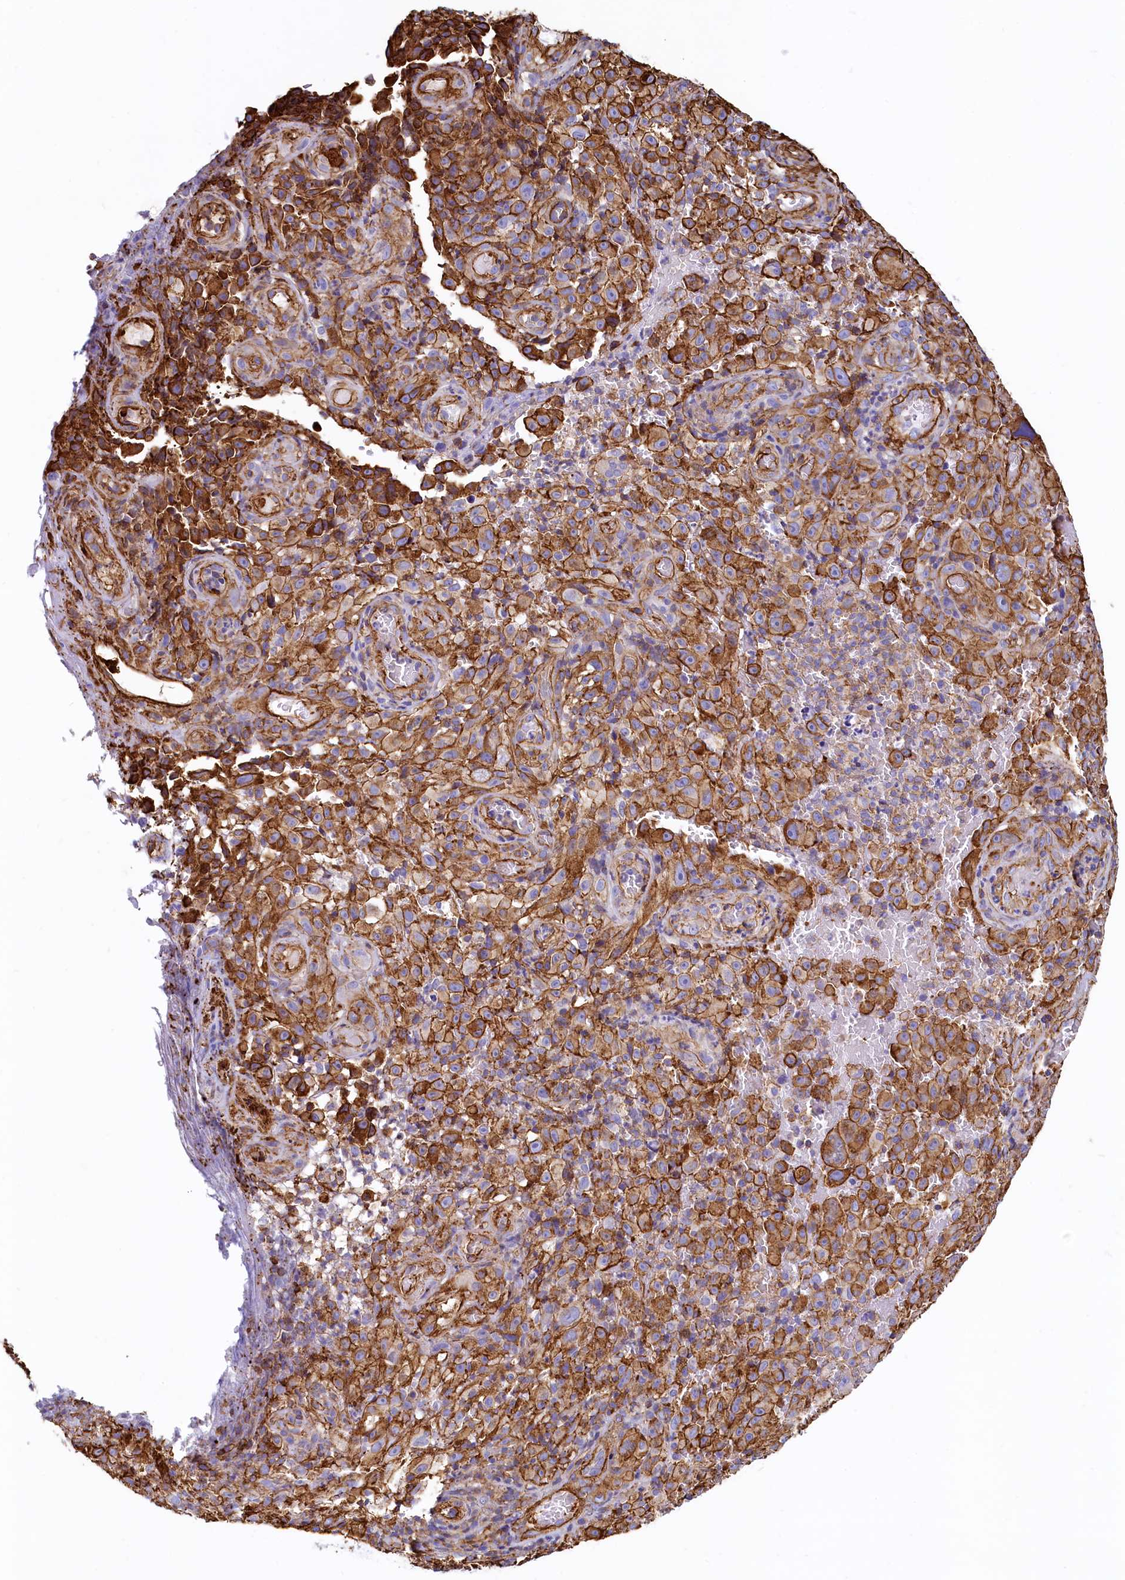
{"staining": {"intensity": "strong", "quantity": ">75%", "location": "cytoplasmic/membranous"}, "tissue": "melanoma", "cell_type": "Tumor cells", "image_type": "cancer", "snomed": [{"axis": "morphology", "description": "Malignant melanoma, NOS"}, {"axis": "topography", "description": "Skin"}], "caption": "IHC of human malignant melanoma reveals high levels of strong cytoplasmic/membranous positivity in about >75% of tumor cells.", "gene": "THBS1", "patient": {"sex": "female", "age": 82}}